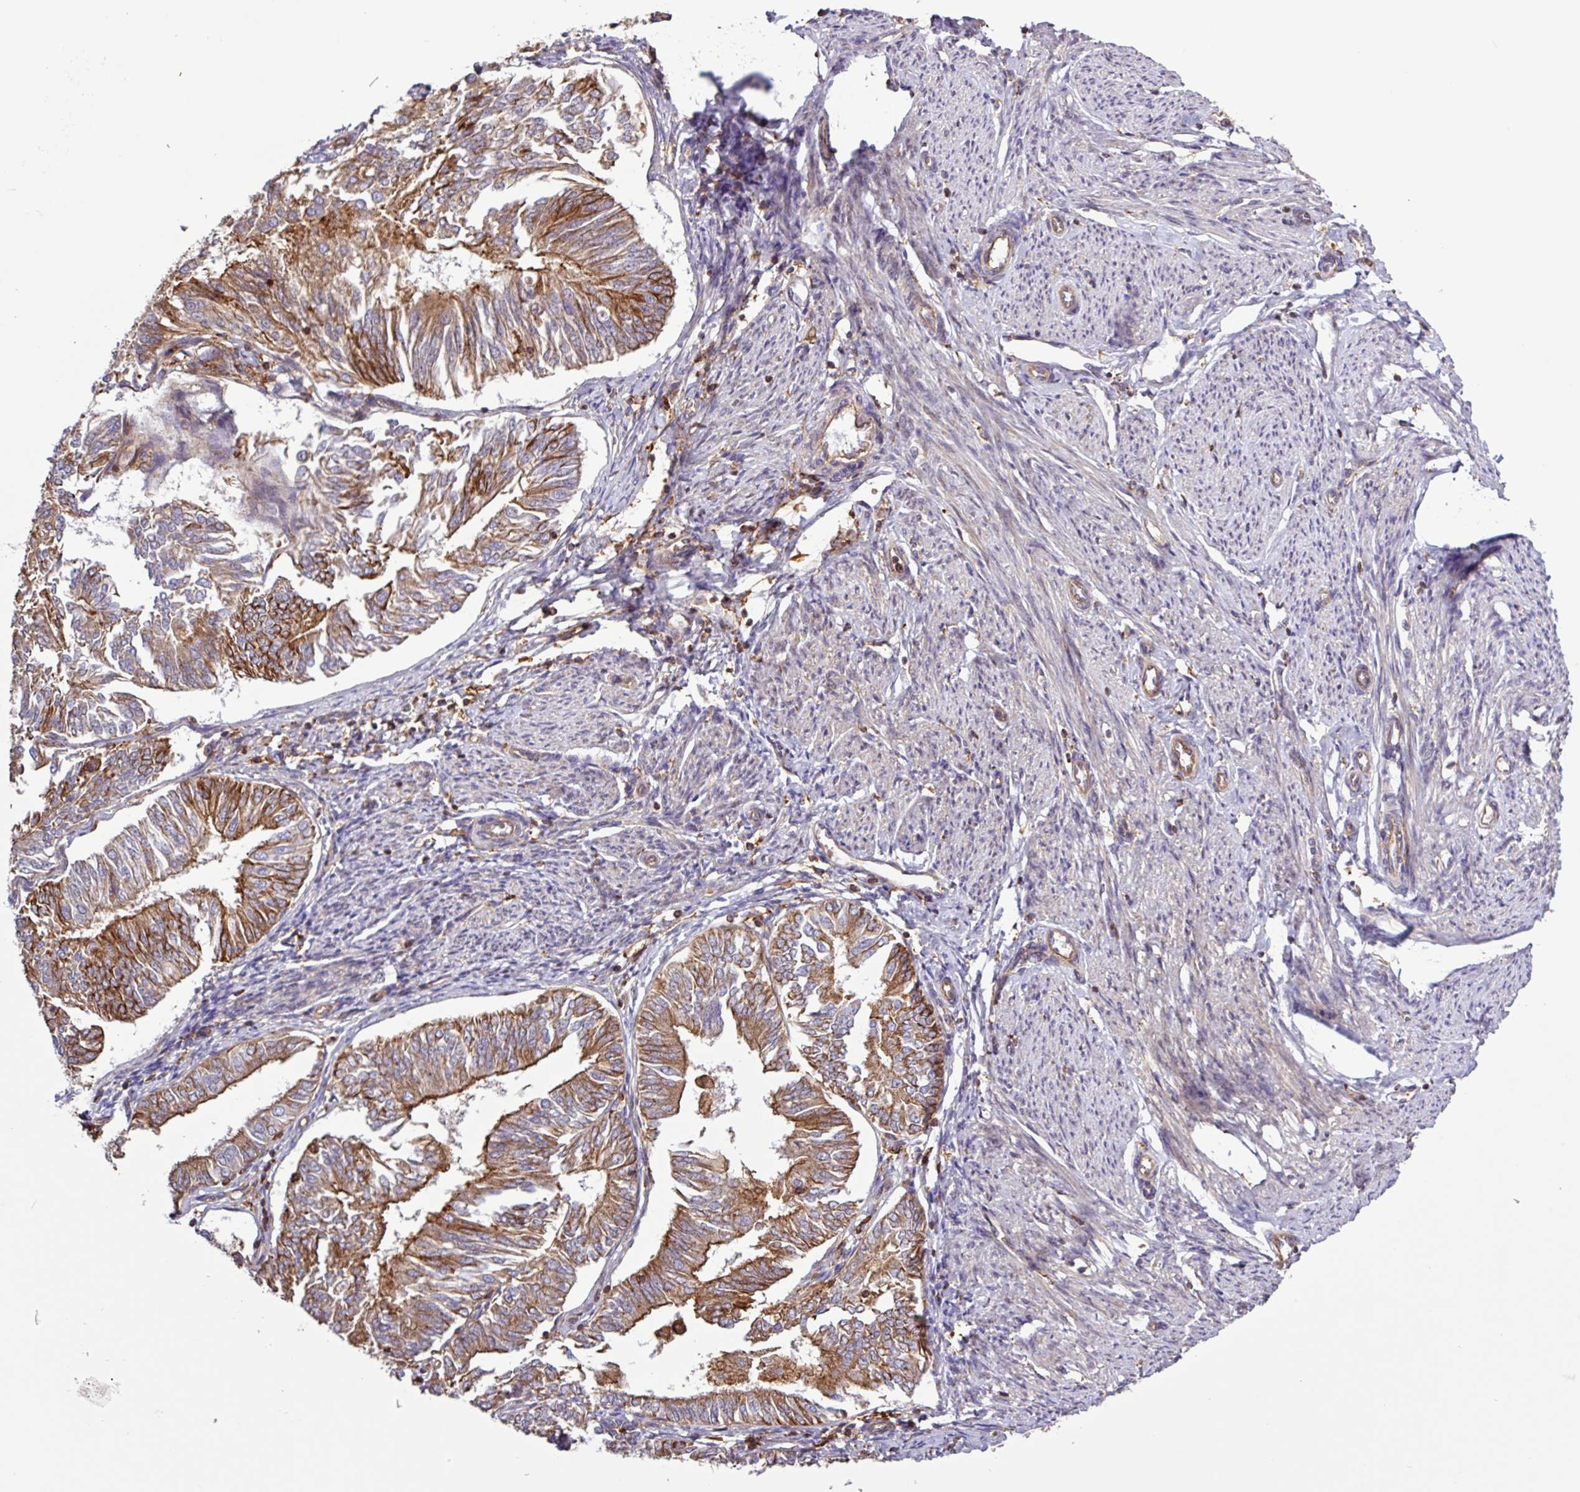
{"staining": {"intensity": "moderate", "quantity": ">75%", "location": "cytoplasmic/membranous"}, "tissue": "endometrial cancer", "cell_type": "Tumor cells", "image_type": "cancer", "snomed": [{"axis": "morphology", "description": "Adenocarcinoma, NOS"}, {"axis": "topography", "description": "Endometrium"}], "caption": "A brown stain highlights moderate cytoplasmic/membranous staining of a protein in adenocarcinoma (endometrial) tumor cells. The protein is shown in brown color, while the nuclei are stained blue.", "gene": "ACTR3", "patient": {"sex": "female", "age": 58}}